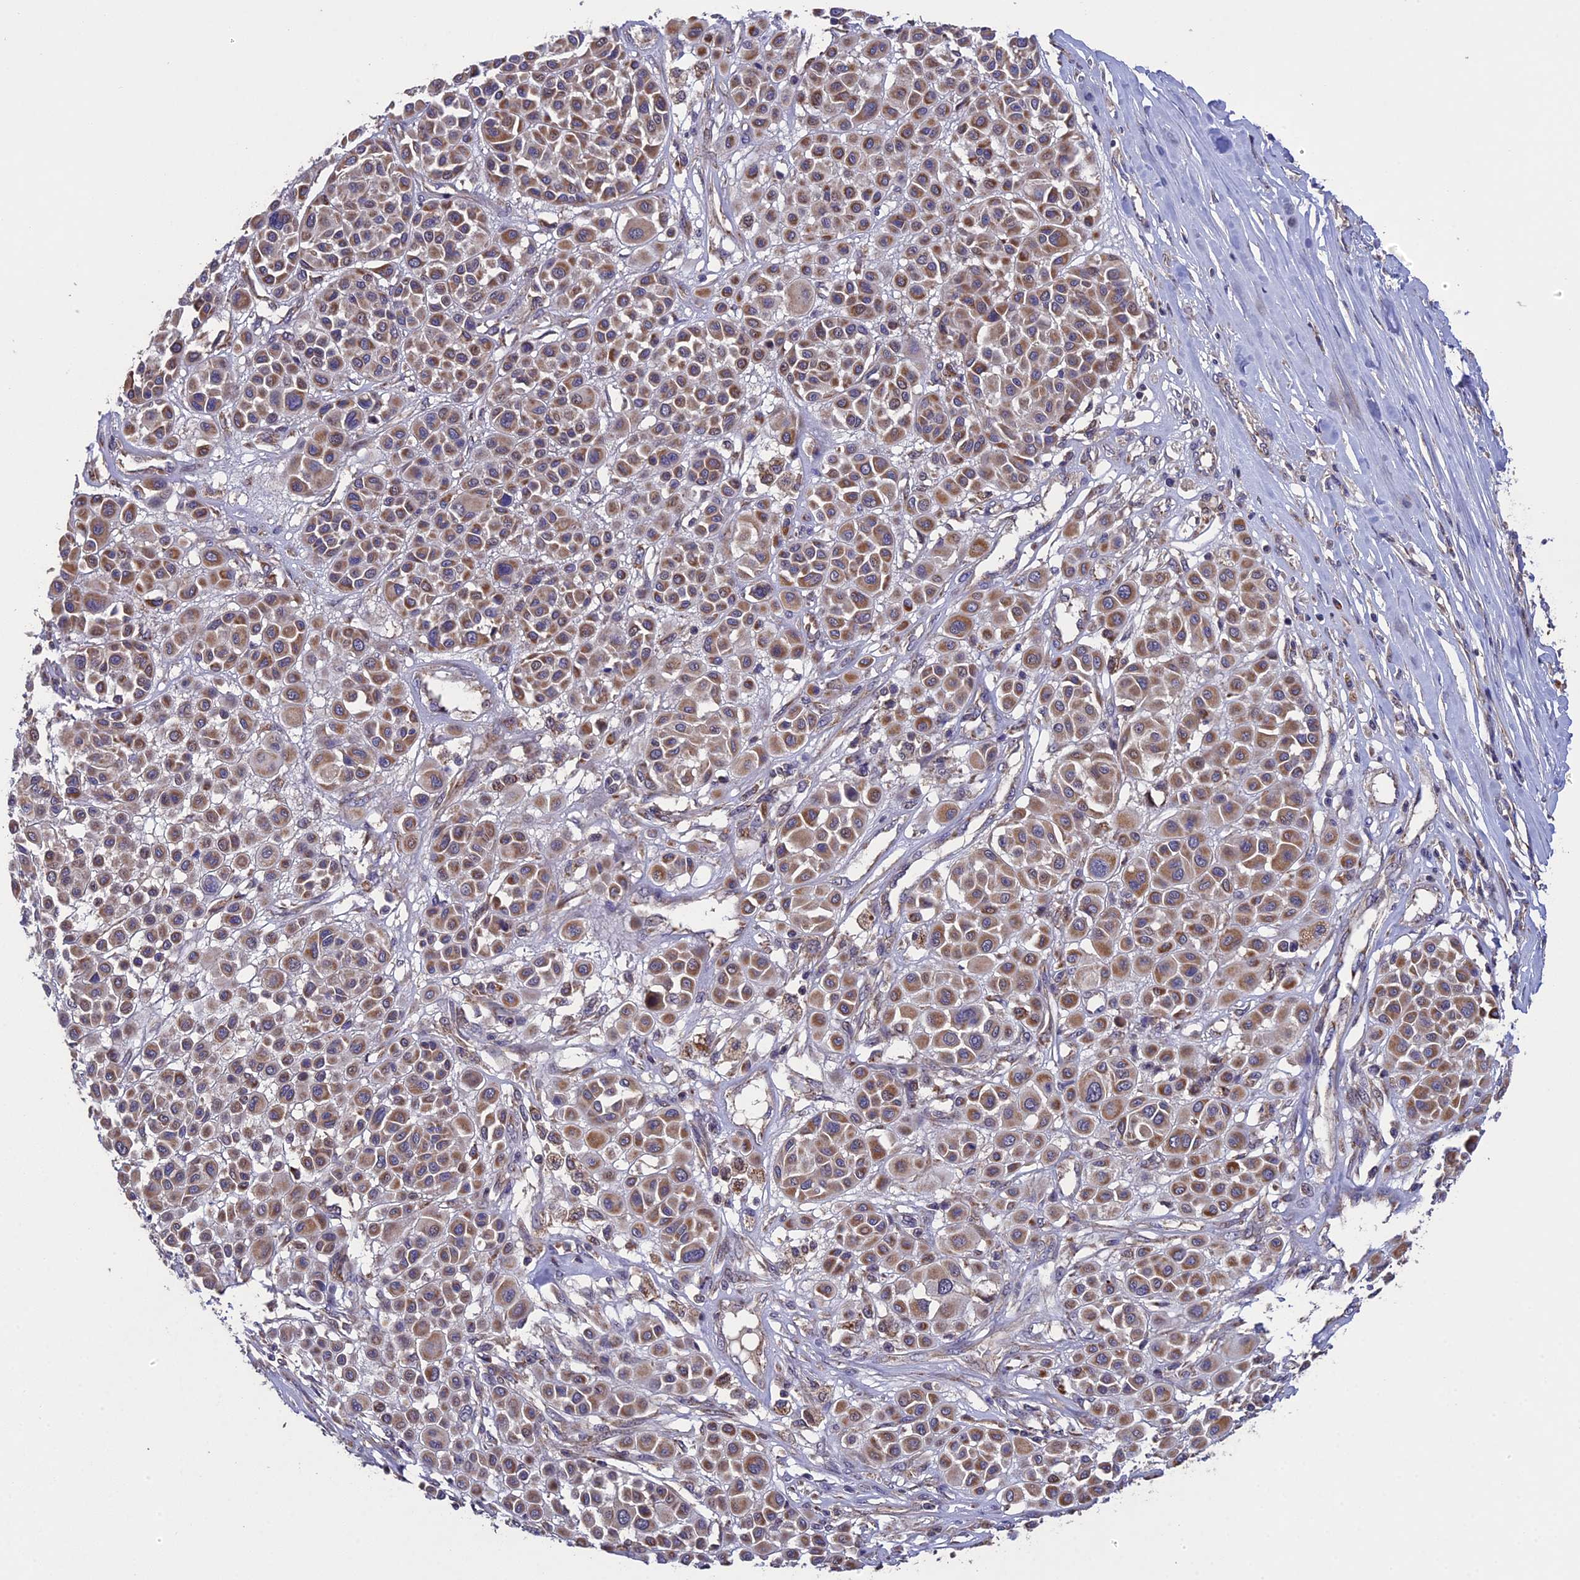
{"staining": {"intensity": "moderate", "quantity": ">75%", "location": "cytoplasmic/membranous"}, "tissue": "melanoma", "cell_type": "Tumor cells", "image_type": "cancer", "snomed": [{"axis": "morphology", "description": "Malignant melanoma, Metastatic site"}, {"axis": "topography", "description": "Soft tissue"}], "caption": "This micrograph displays immunohistochemistry staining of malignant melanoma (metastatic site), with medium moderate cytoplasmic/membranous staining in about >75% of tumor cells.", "gene": "RNF17", "patient": {"sex": "male", "age": 41}}